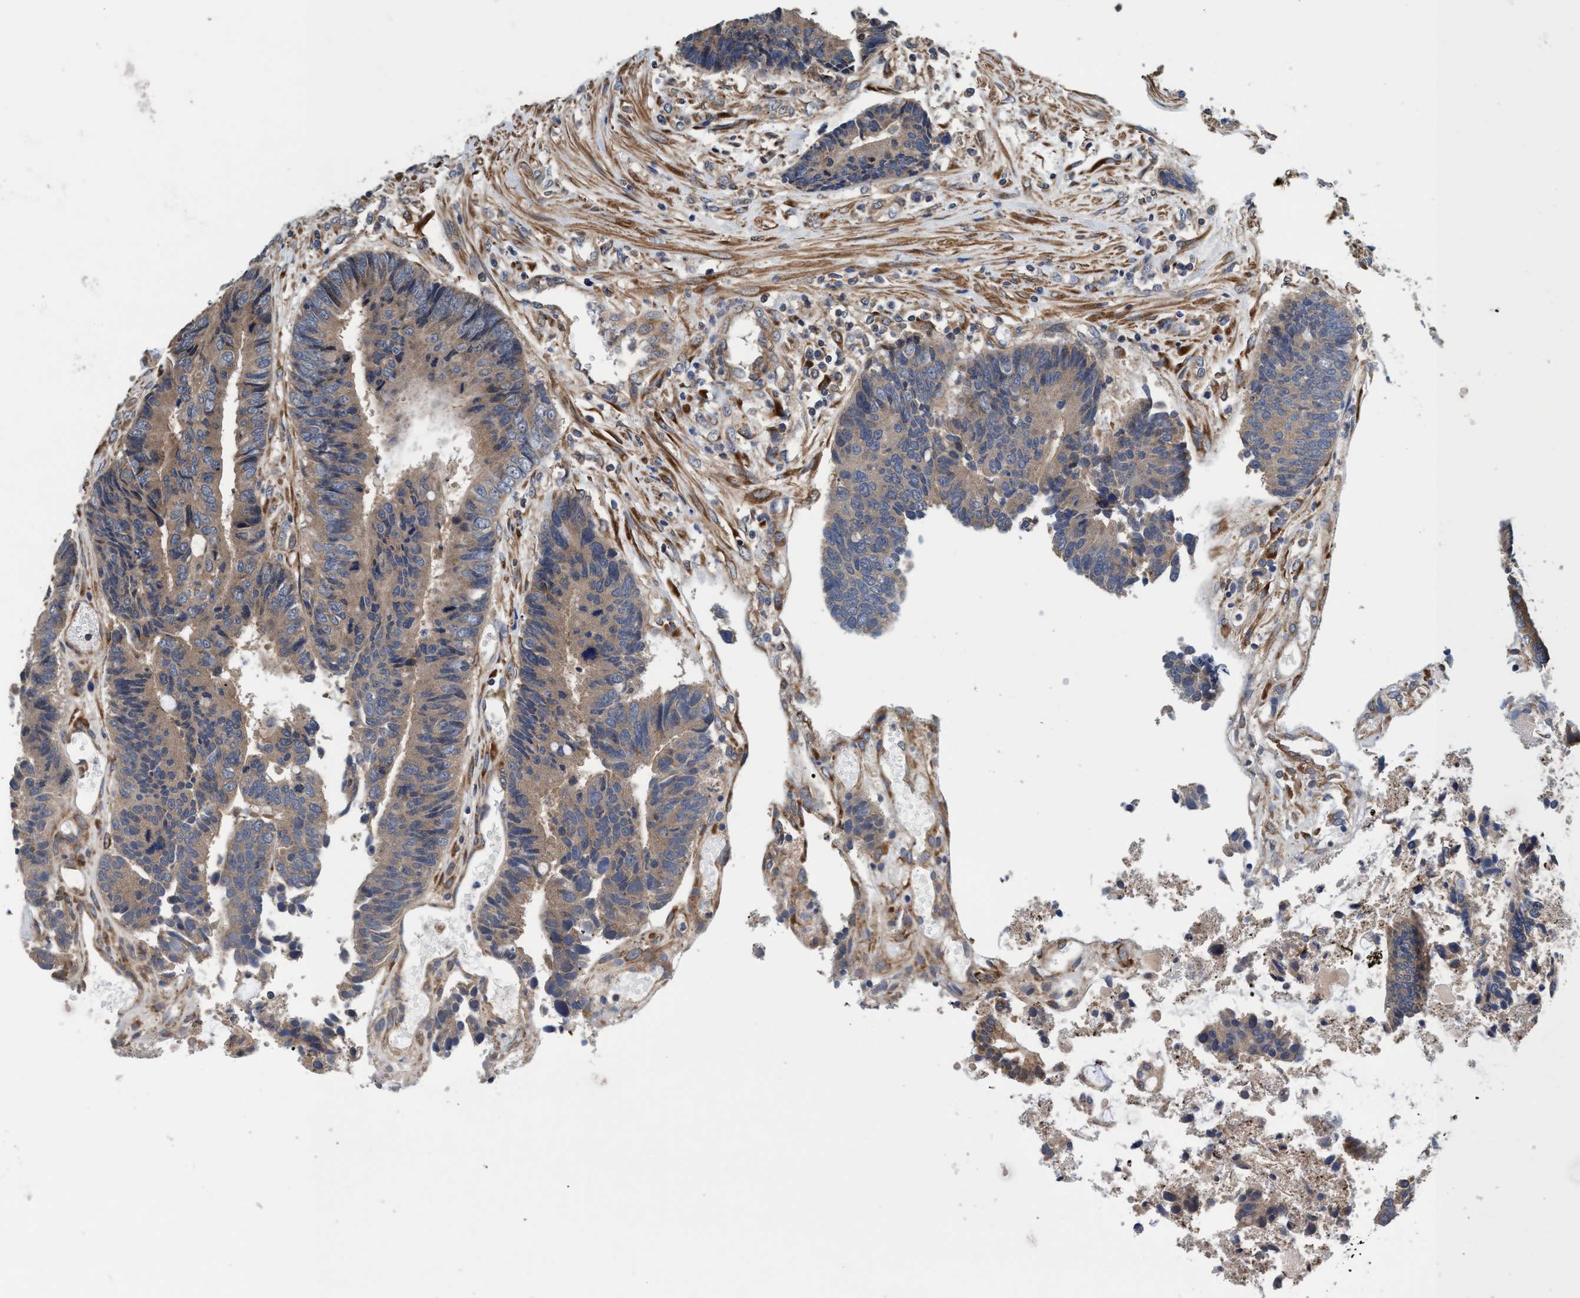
{"staining": {"intensity": "moderate", "quantity": ">75%", "location": "cytoplasmic/membranous"}, "tissue": "colorectal cancer", "cell_type": "Tumor cells", "image_type": "cancer", "snomed": [{"axis": "morphology", "description": "Adenocarcinoma, NOS"}, {"axis": "topography", "description": "Rectum"}], "caption": "Moderate cytoplasmic/membranous staining is appreciated in about >75% of tumor cells in colorectal adenocarcinoma.", "gene": "CALCOCO2", "patient": {"sex": "male", "age": 84}}